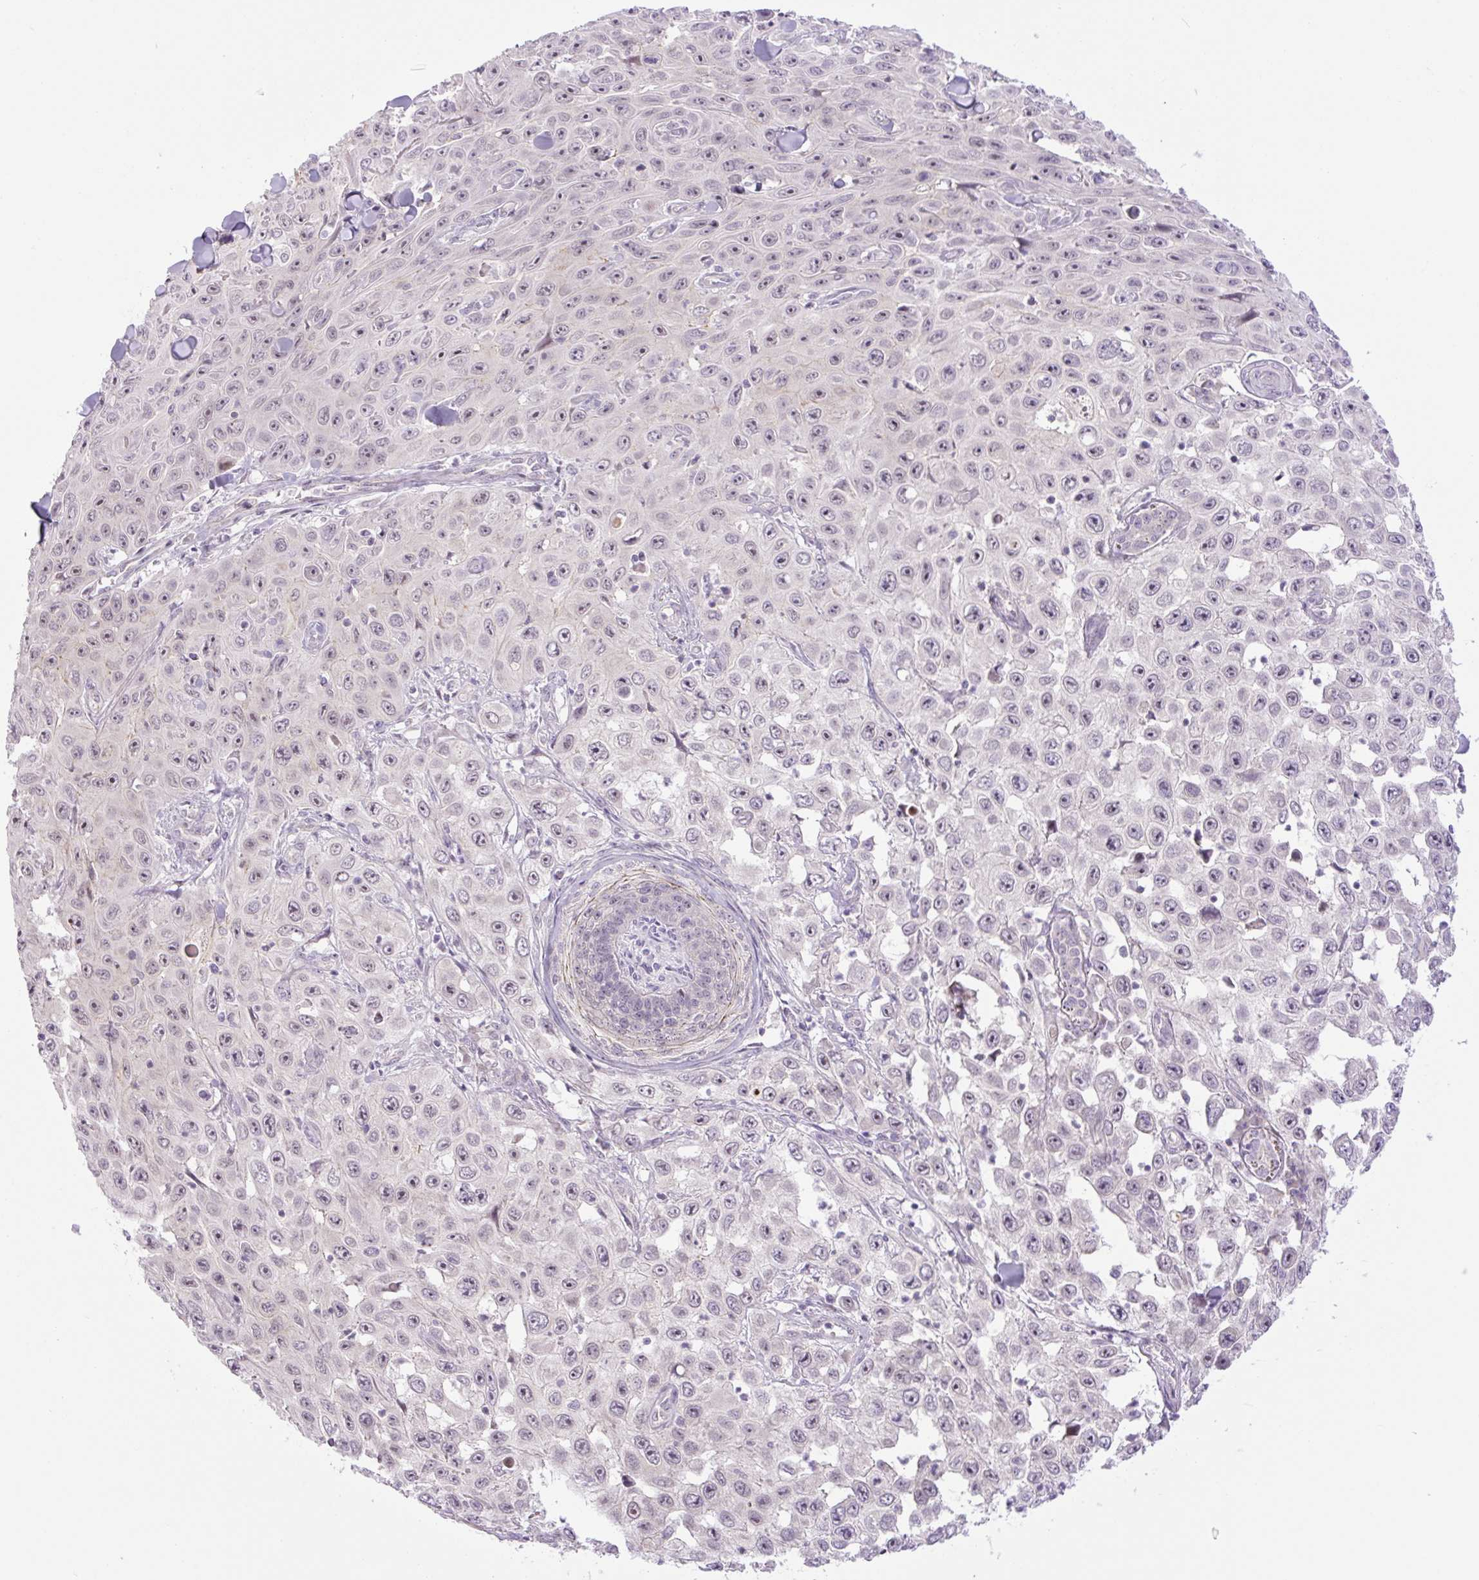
{"staining": {"intensity": "moderate", "quantity": "25%-75%", "location": "nuclear"}, "tissue": "skin cancer", "cell_type": "Tumor cells", "image_type": "cancer", "snomed": [{"axis": "morphology", "description": "Squamous cell carcinoma, NOS"}, {"axis": "topography", "description": "Skin"}], "caption": "Approximately 25%-75% of tumor cells in skin cancer (squamous cell carcinoma) show moderate nuclear protein expression as visualized by brown immunohistochemical staining.", "gene": "ICE1", "patient": {"sex": "male", "age": 82}}